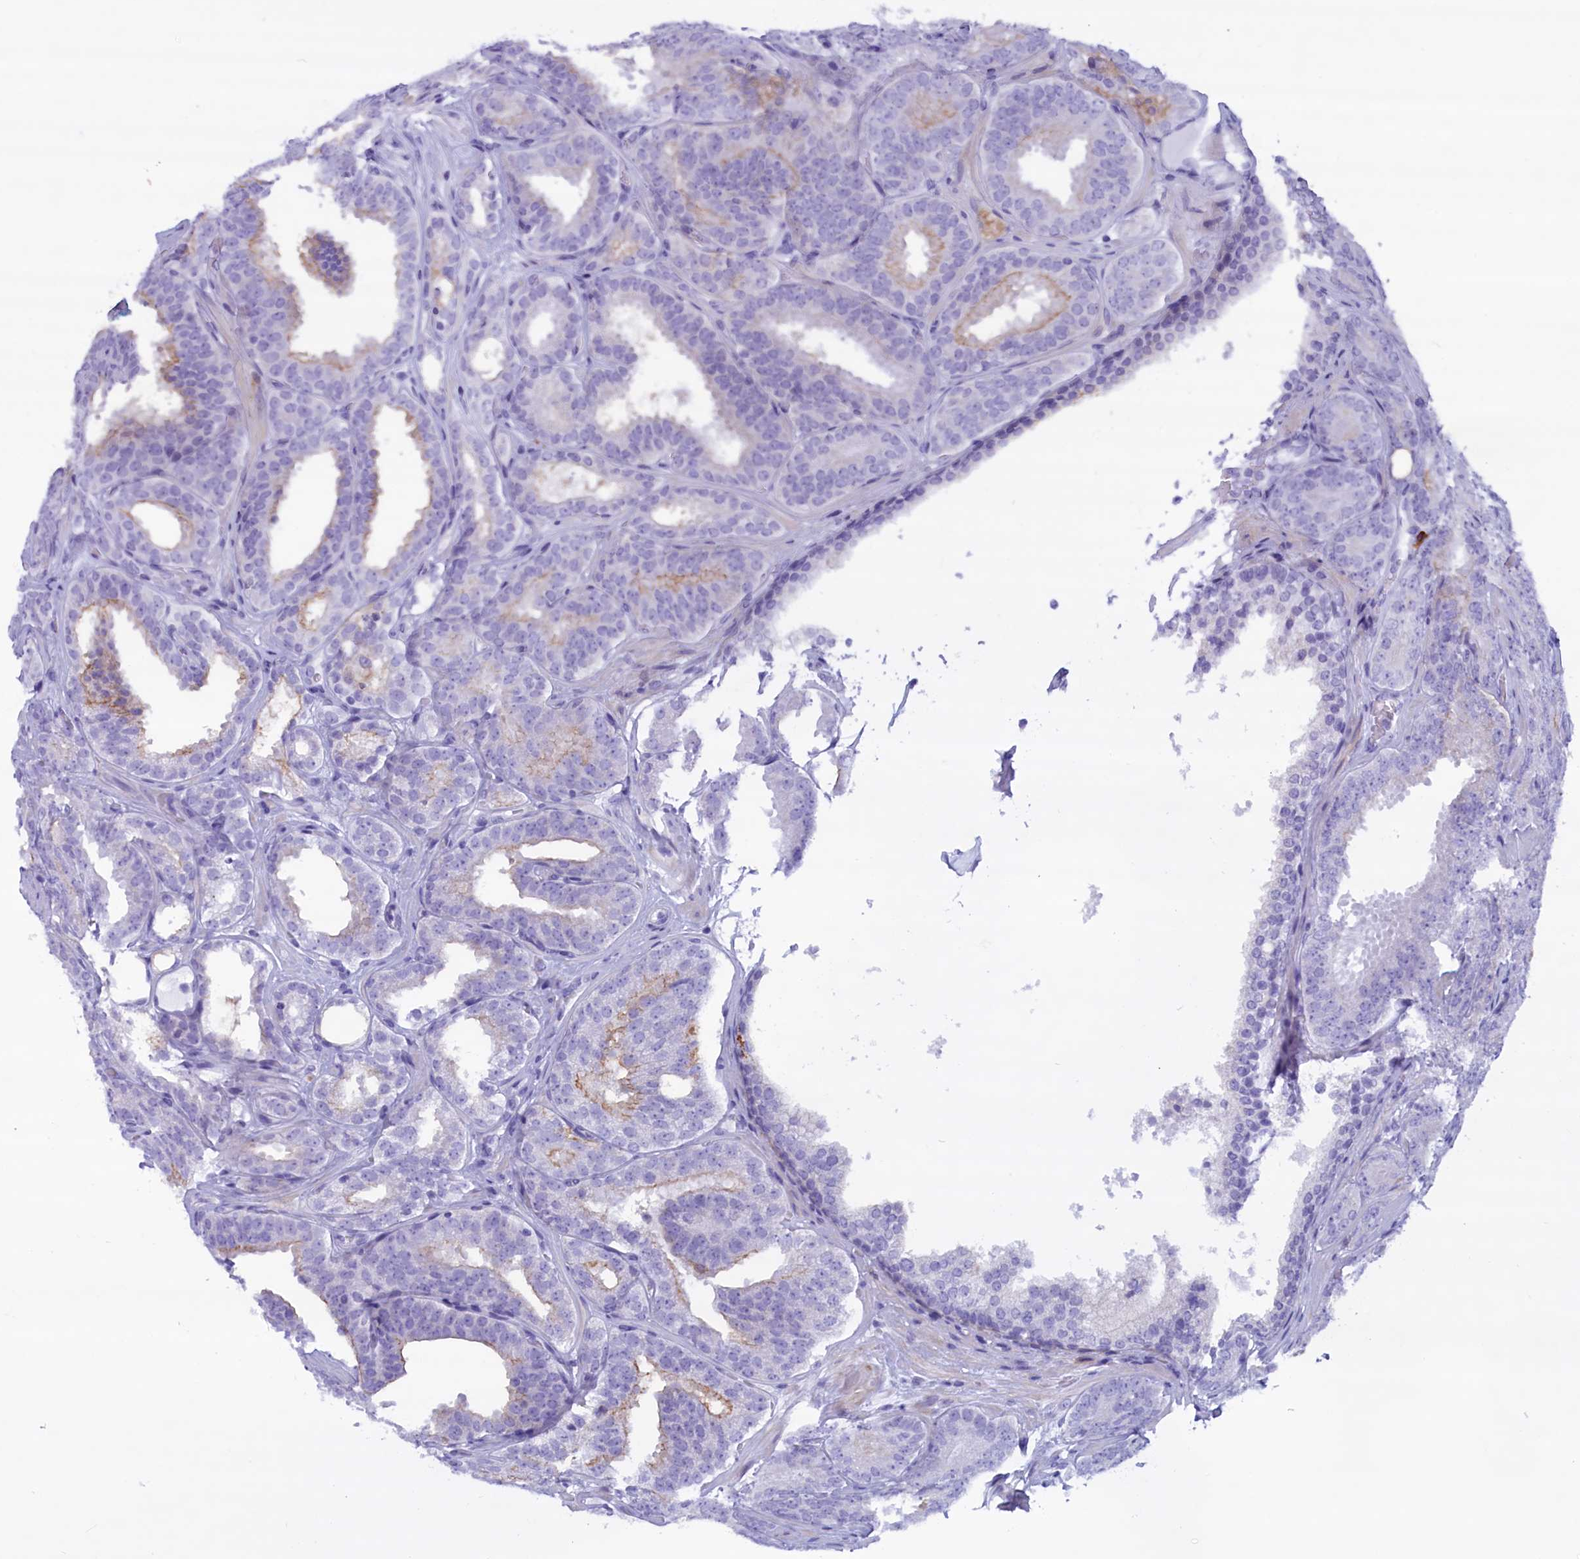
{"staining": {"intensity": "negative", "quantity": "none", "location": "none"}, "tissue": "prostate cancer", "cell_type": "Tumor cells", "image_type": "cancer", "snomed": [{"axis": "morphology", "description": "Adenocarcinoma, High grade"}, {"axis": "topography", "description": "Prostate"}], "caption": "Tumor cells show no significant protein staining in adenocarcinoma (high-grade) (prostate).", "gene": "MPV17L2", "patient": {"sex": "male", "age": 63}}